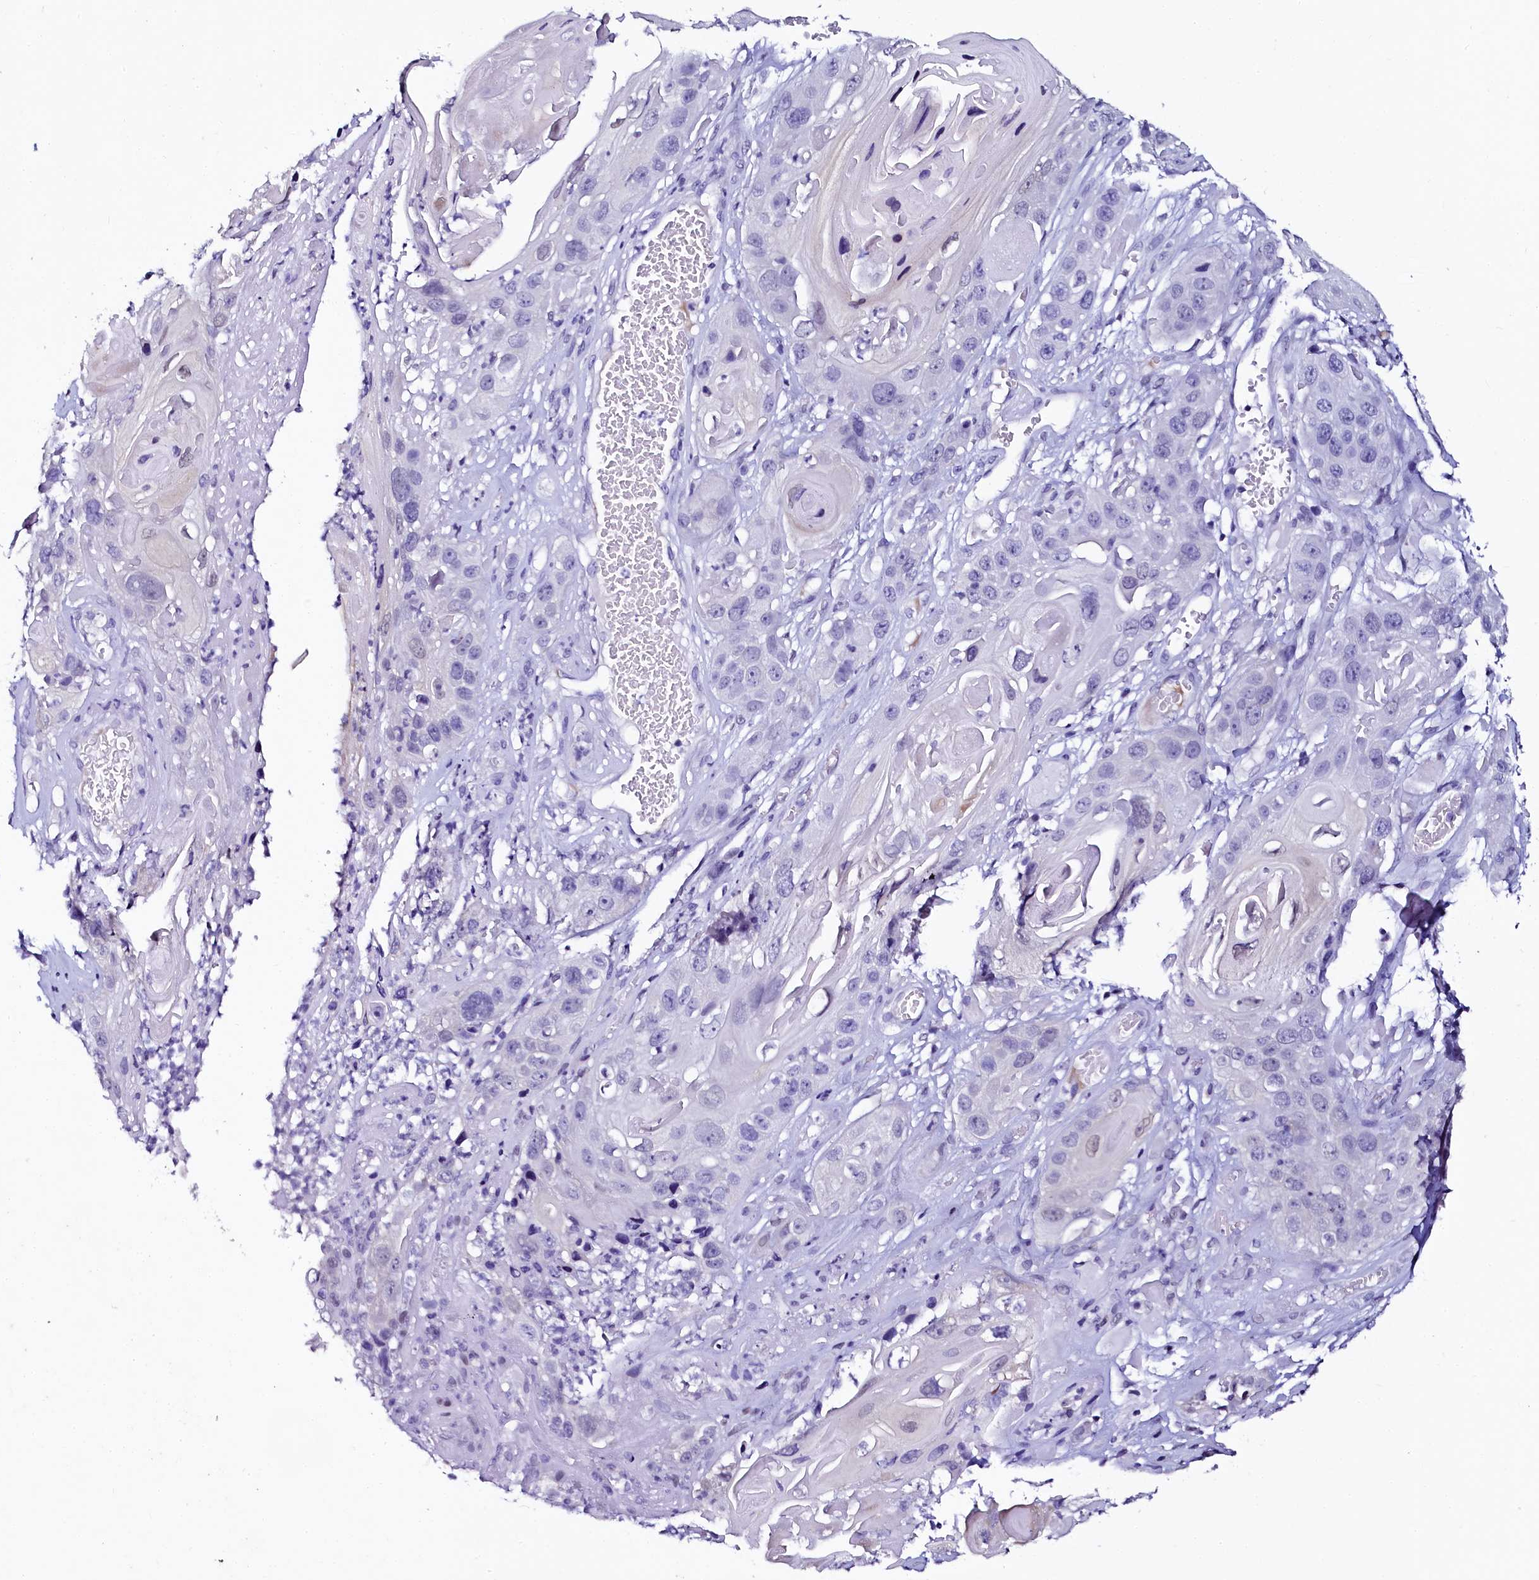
{"staining": {"intensity": "negative", "quantity": "none", "location": "none"}, "tissue": "skin cancer", "cell_type": "Tumor cells", "image_type": "cancer", "snomed": [{"axis": "morphology", "description": "Squamous cell carcinoma, NOS"}, {"axis": "topography", "description": "Skin"}], "caption": "Micrograph shows no significant protein expression in tumor cells of skin squamous cell carcinoma.", "gene": "SORD", "patient": {"sex": "male", "age": 55}}